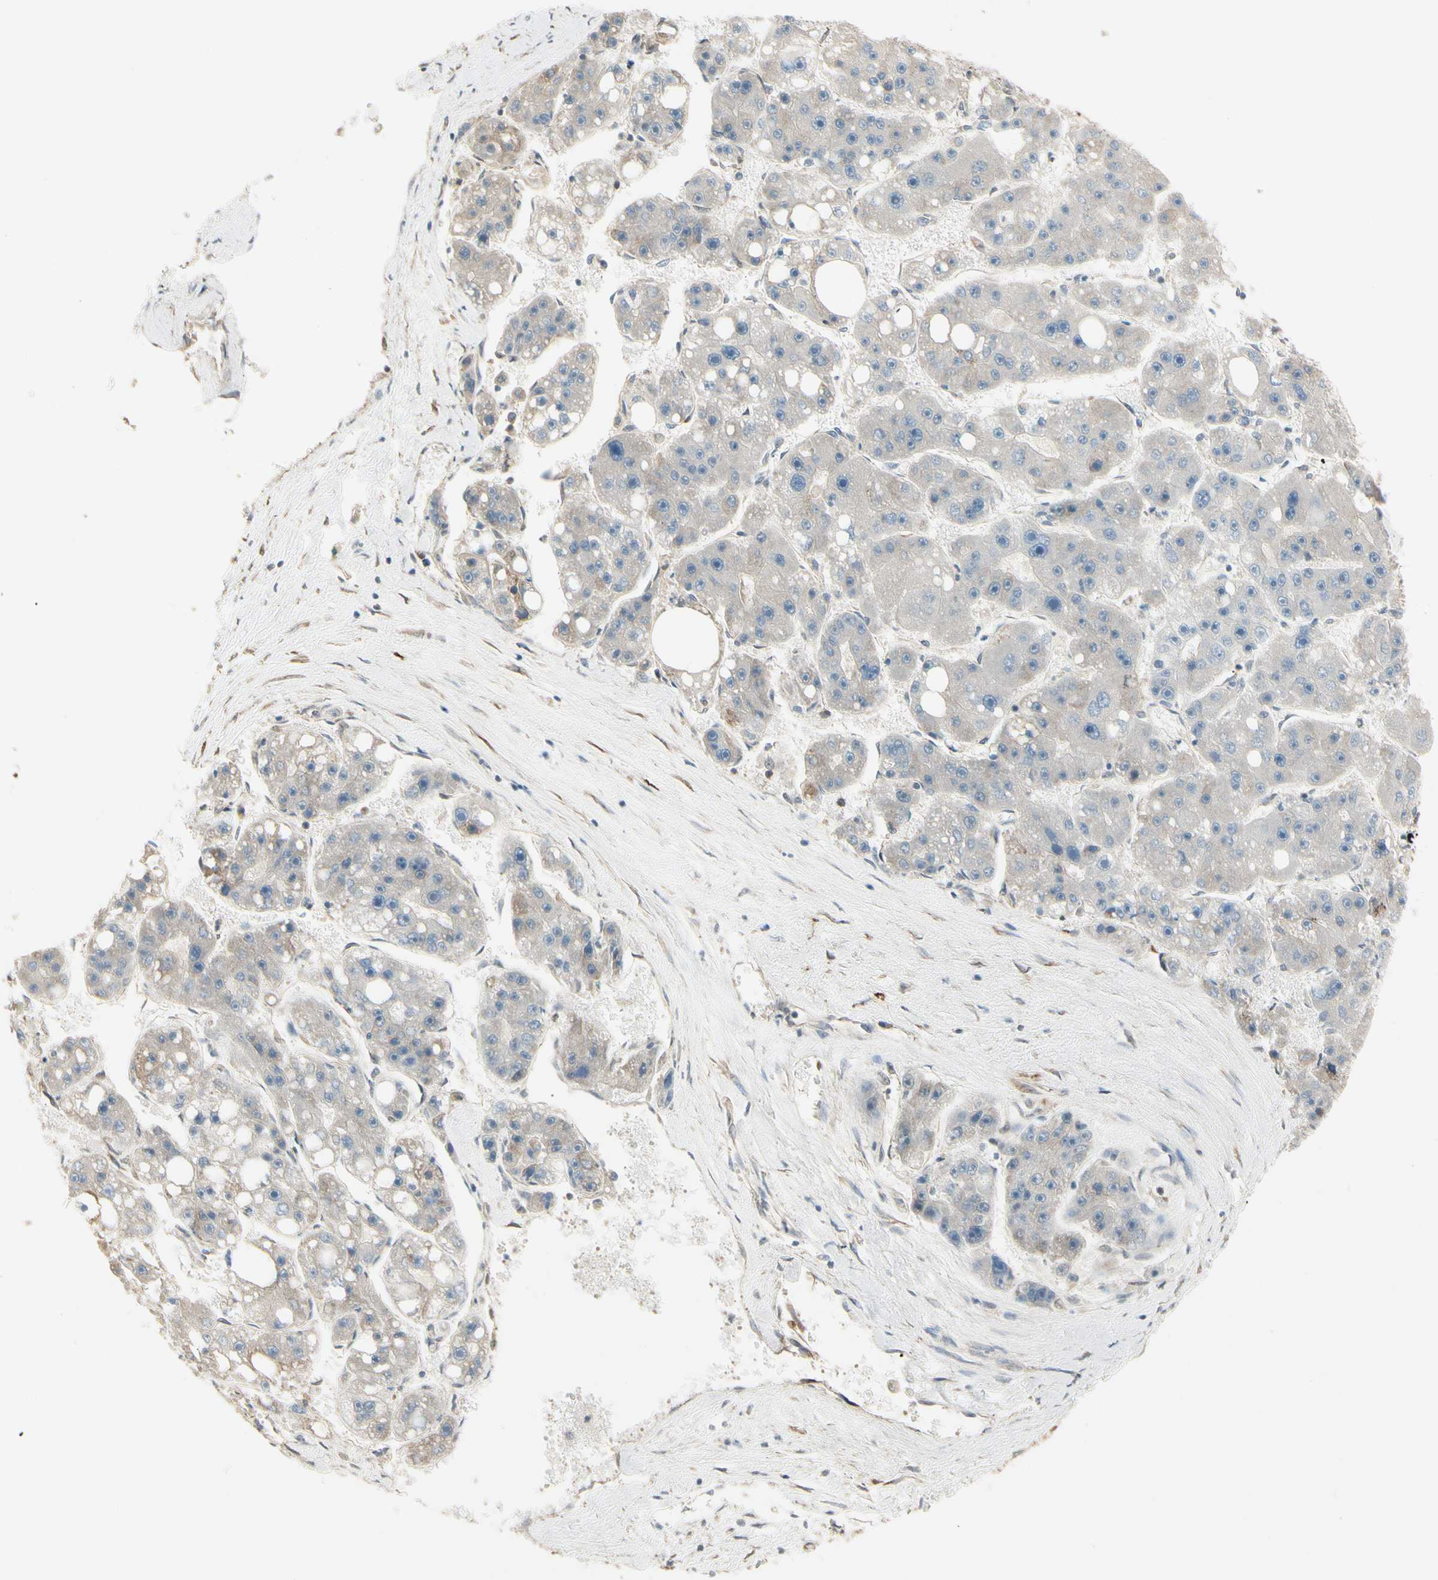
{"staining": {"intensity": "negative", "quantity": "none", "location": "none"}, "tissue": "liver cancer", "cell_type": "Tumor cells", "image_type": "cancer", "snomed": [{"axis": "morphology", "description": "Carcinoma, Hepatocellular, NOS"}, {"axis": "topography", "description": "Liver"}], "caption": "The histopathology image demonstrates no staining of tumor cells in liver cancer (hepatocellular carcinoma).", "gene": "NUCB2", "patient": {"sex": "female", "age": 61}}